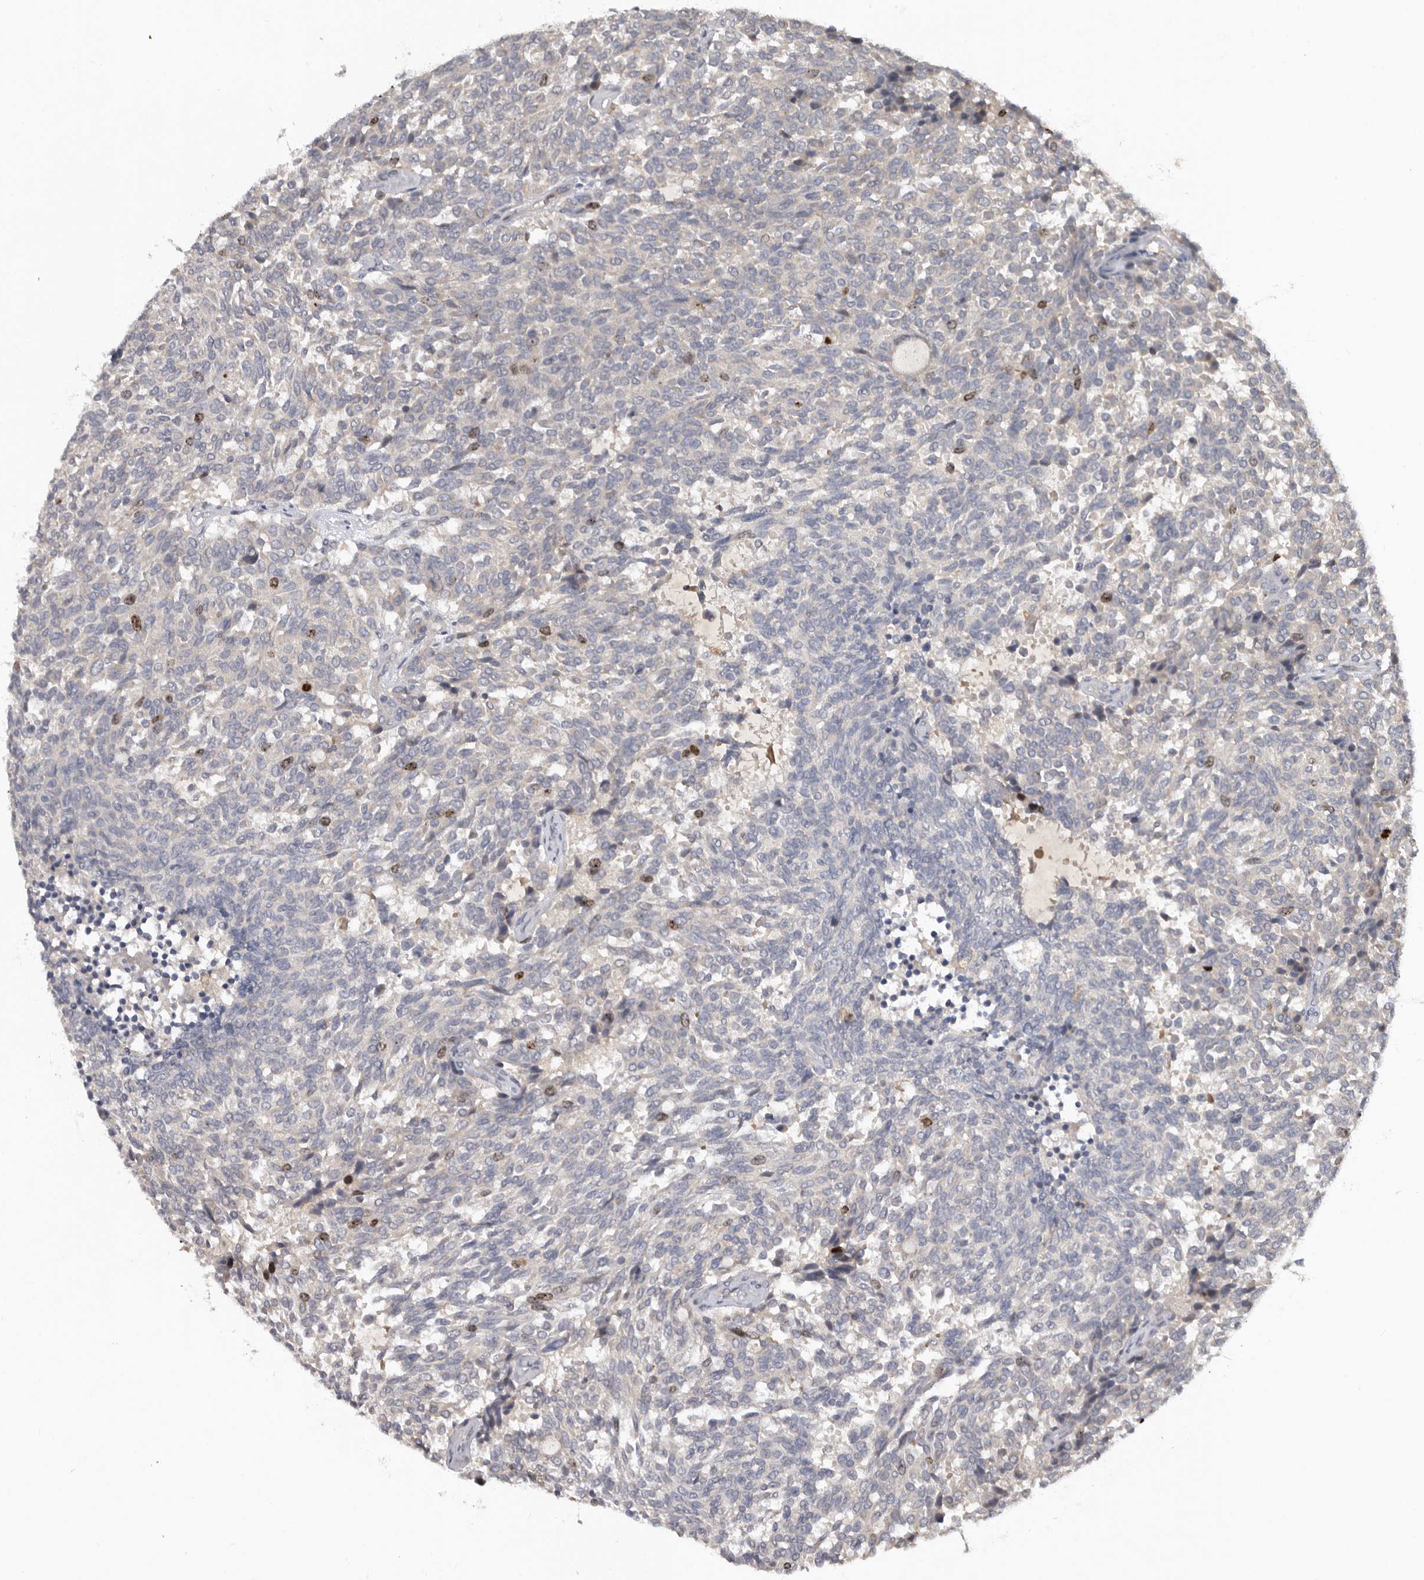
{"staining": {"intensity": "negative", "quantity": "none", "location": "none"}, "tissue": "carcinoid", "cell_type": "Tumor cells", "image_type": "cancer", "snomed": [{"axis": "morphology", "description": "Carcinoid, malignant, NOS"}, {"axis": "topography", "description": "Pancreas"}], "caption": "Photomicrograph shows no significant protein positivity in tumor cells of carcinoid. The staining was performed using DAB (3,3'-diaminobenzidine) to visualize the protein expression in brown, while the nuclei were stained in blue with hematoxylin (Magnification: 20x).", "gene": "CDCA8", "patient": {"sex": "female", "age": 54}}